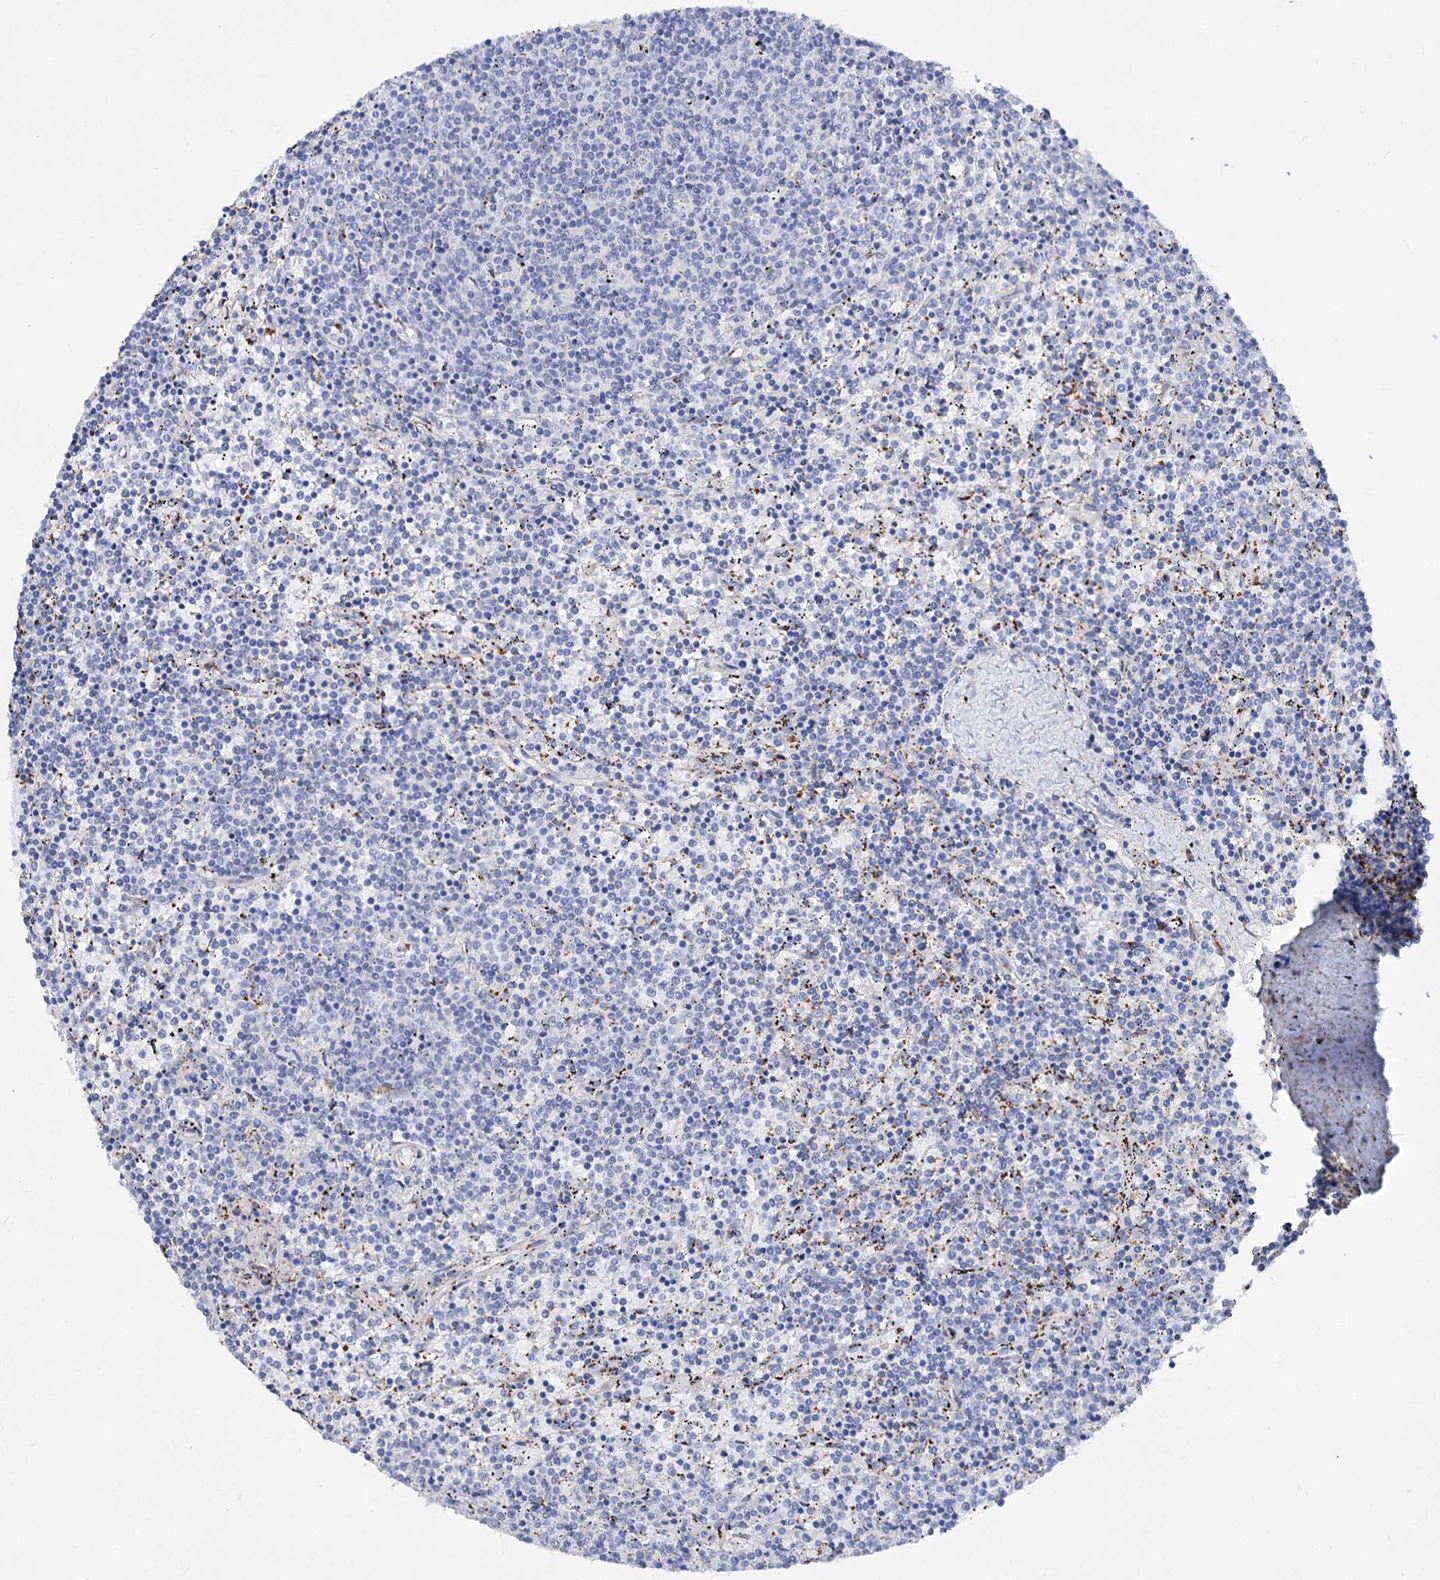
{"staining": {"intensity": "negative", "quantity": "none", "location": "none"}, "tissue": "lymphoma", "cell_type": "Tumor cells", "image_type": "cancer", "snomed": [{"axis": "morphology", "description": "Malignant lymphoma, non-Hodgkin's type, Low grade"}, {"axis": "topography", "description": "Spleen"}], "caption": "Immunohistochemistry (IHC) photomicrograph of human low-grade malignant lymphoma, non-Hodgkin's type stained for a protein (brown), which displays no staining in tumor cells.", "gene": "C11orf96", "patient": {"sex": "female", "age": 50}}